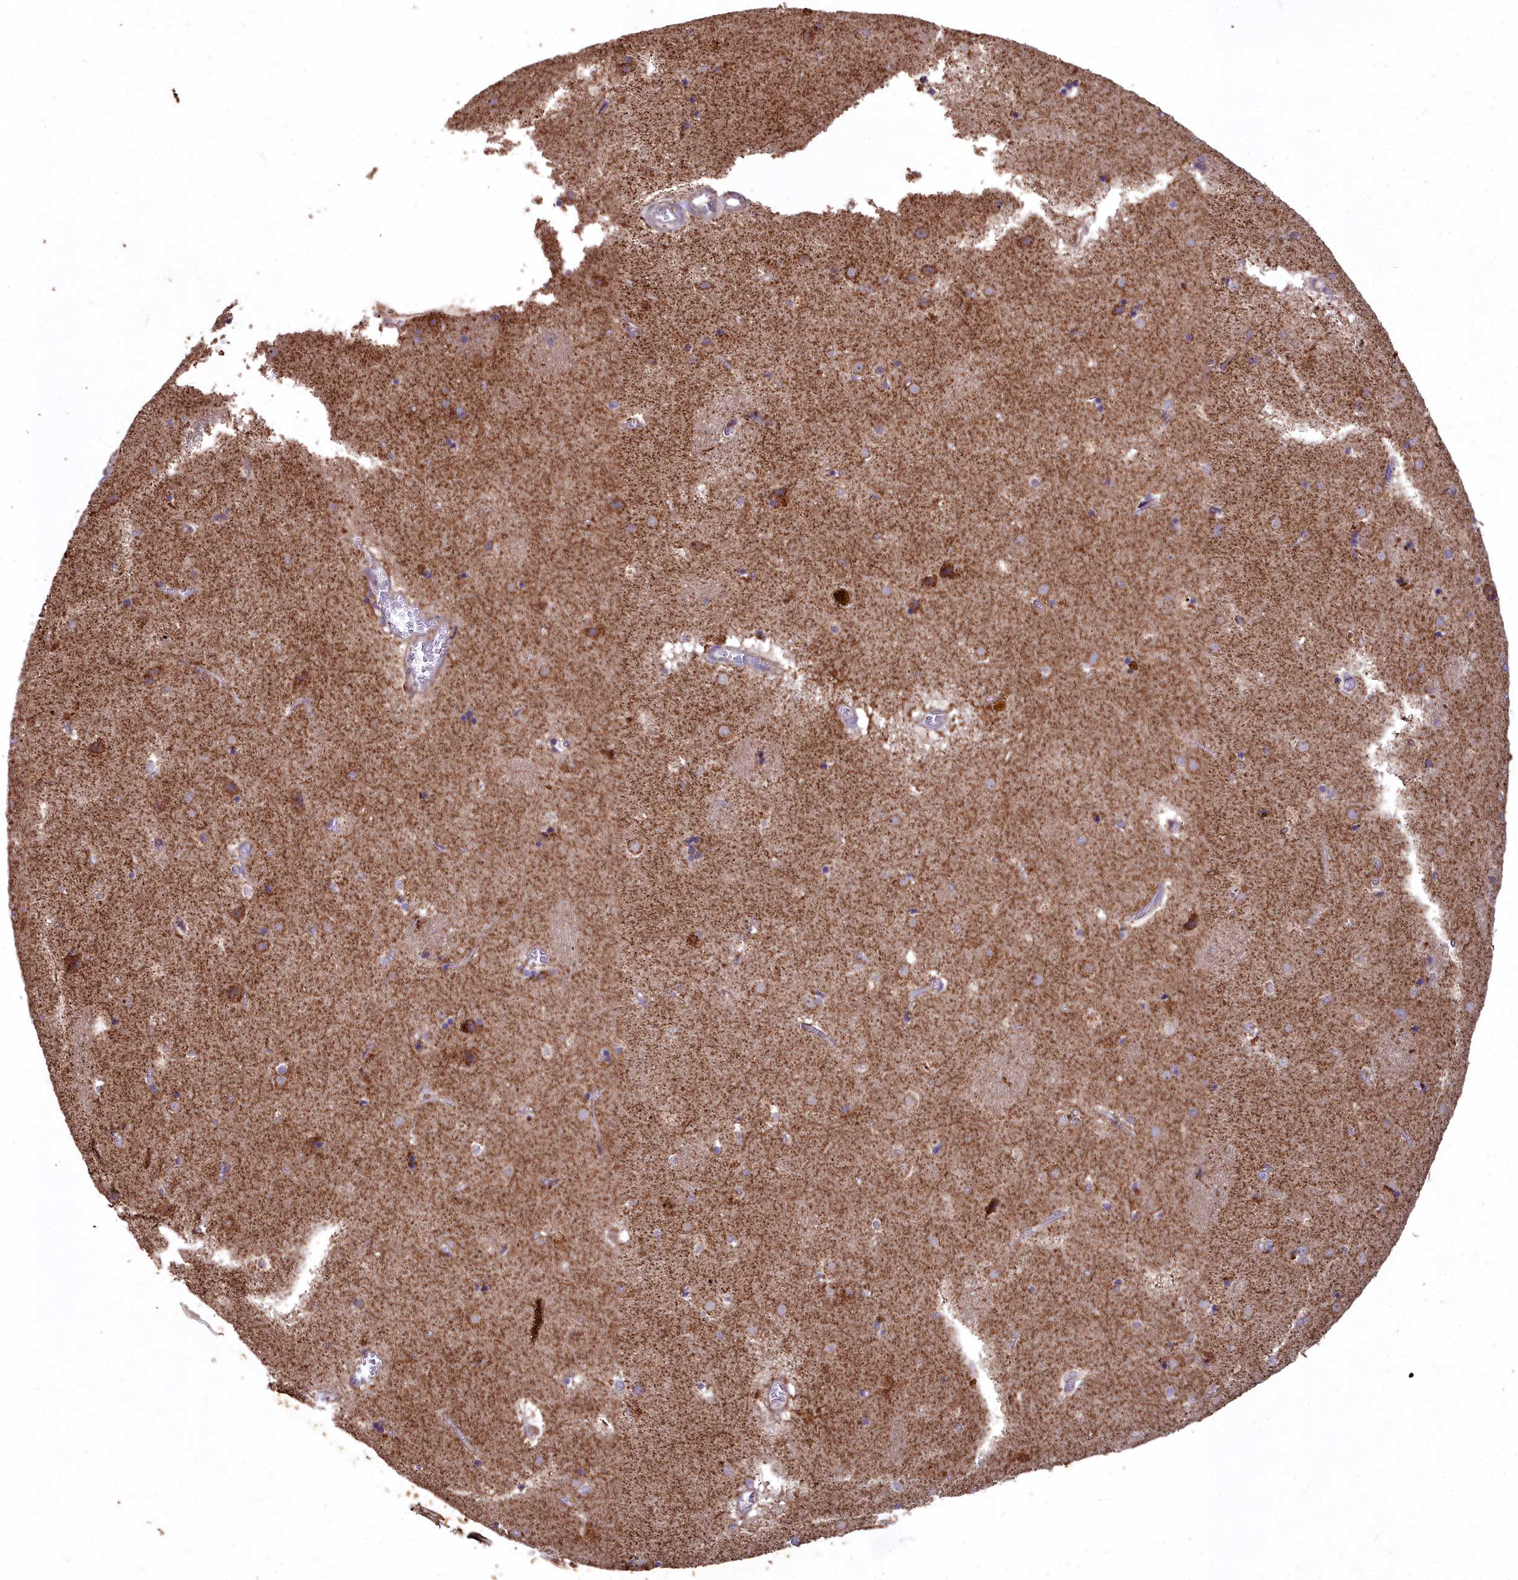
{"staining": {"intensity": "weak", "quantity": "25%-75%", "location": "cytoplasmic/membranous"}, "tissue": "caudate", "cell_type": "Glial cells", "image_type": "normal", "snomed": [{"axis": "morphology", "description": "Normal tissue, NOS"}, {"axis": "topography", "description": "Lateral ventricle wall"}], "caption": "High-power microscopy captured an immunohistochemistry (IHC) photomicrograph of unremarkable caudate, revealing weak cytoplasmic/membranous positivity in about 25%-75% of glial cells. (IHC, brightfield microscopy, high magnification).", "gene": "COX11", "patient": {"sex": "male", "age": 70}}